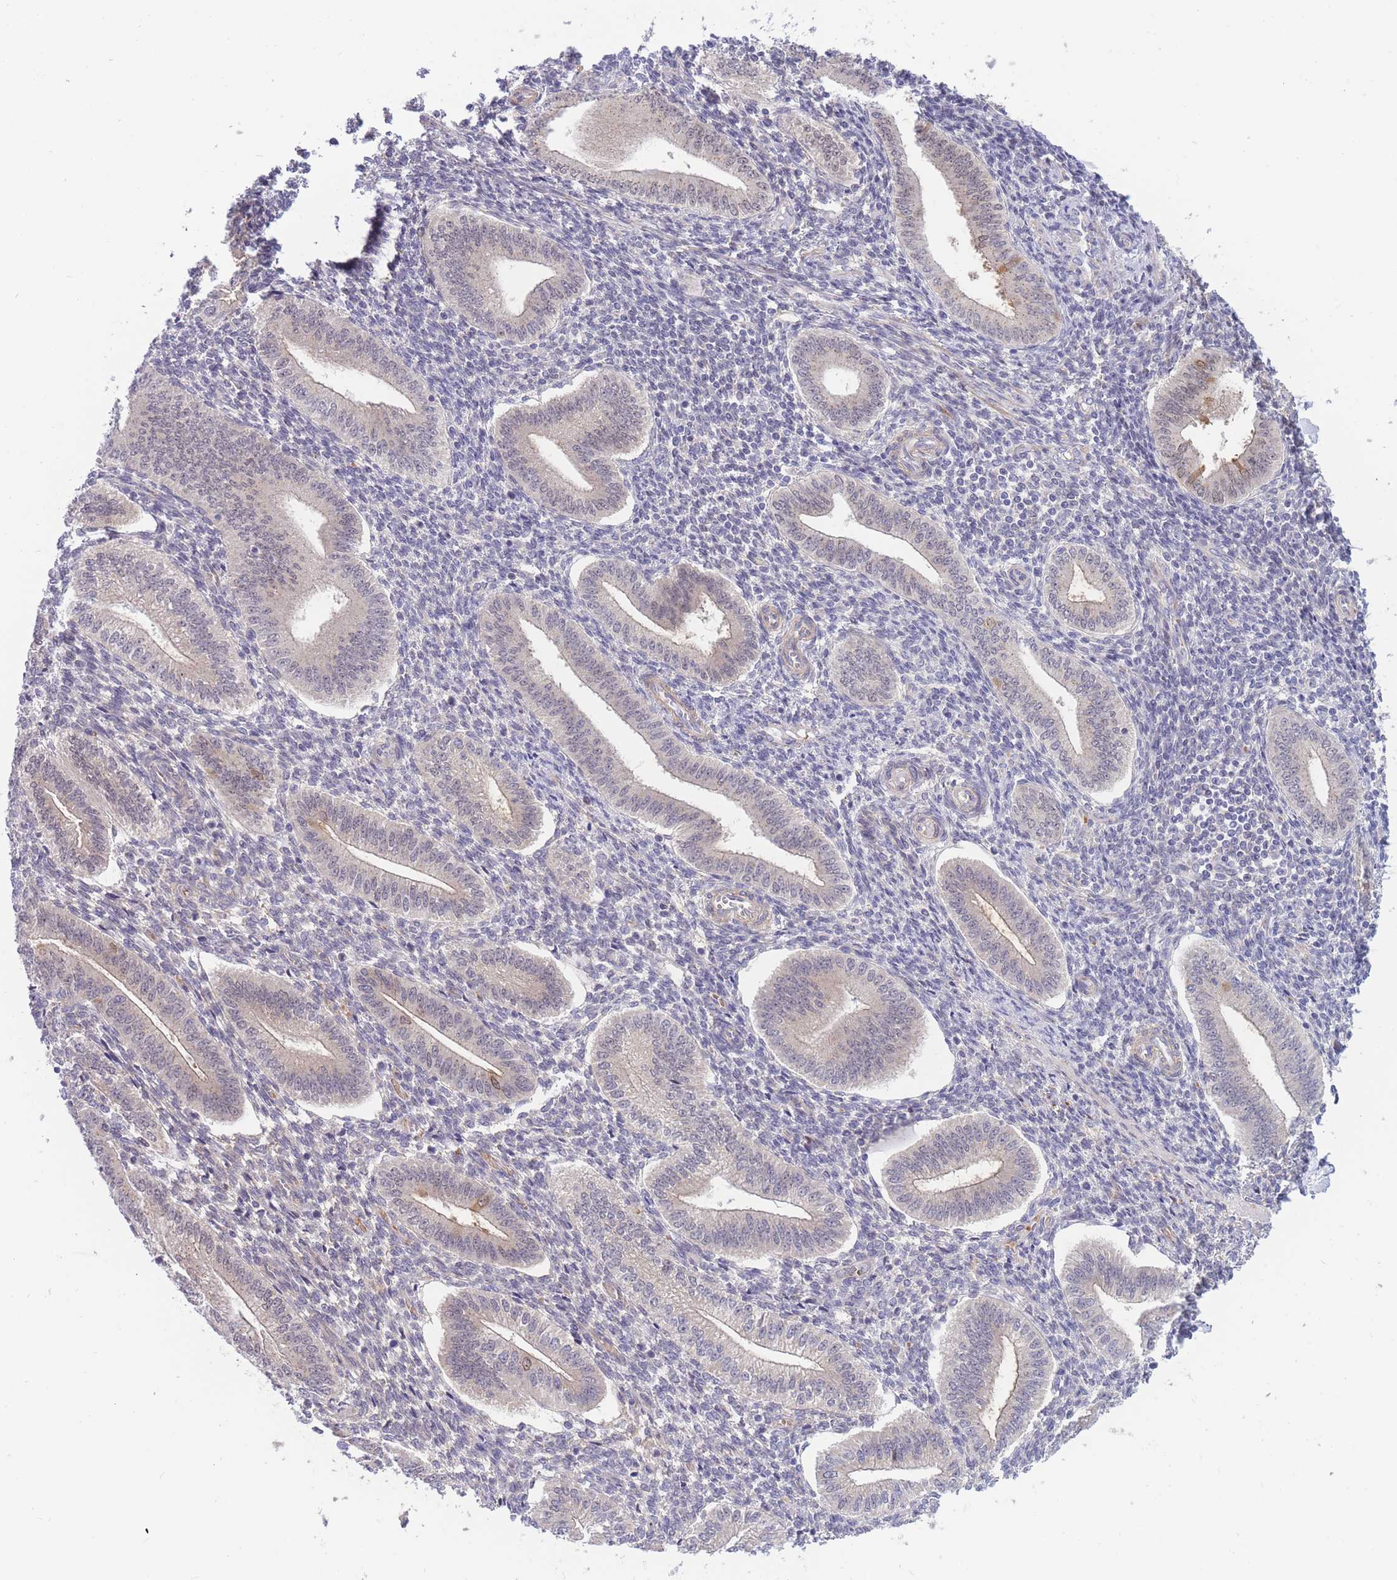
{"staining": {"intensity": "weak", "quantity": "<25%", "location": "cytoplasmic/membranous"}, "tissue": "endometrium", "cell_type": "Cells in endometrial stroma", "image_type": "normal", "snomed": [{"axis": "morphology", "description": "Normal tissue, NOS"}, {"axis": "topography", "description": "Endometrium"}], "caption": "This image is of benign endometrium stained with immunohistochemistry (IHC) to label a protein in brown with the nuclei are counter-stained blue. There is no staining in cells in endometrial stroma.", "gene": "APOL4", "patient": {"sex": "female", "age": 34}}